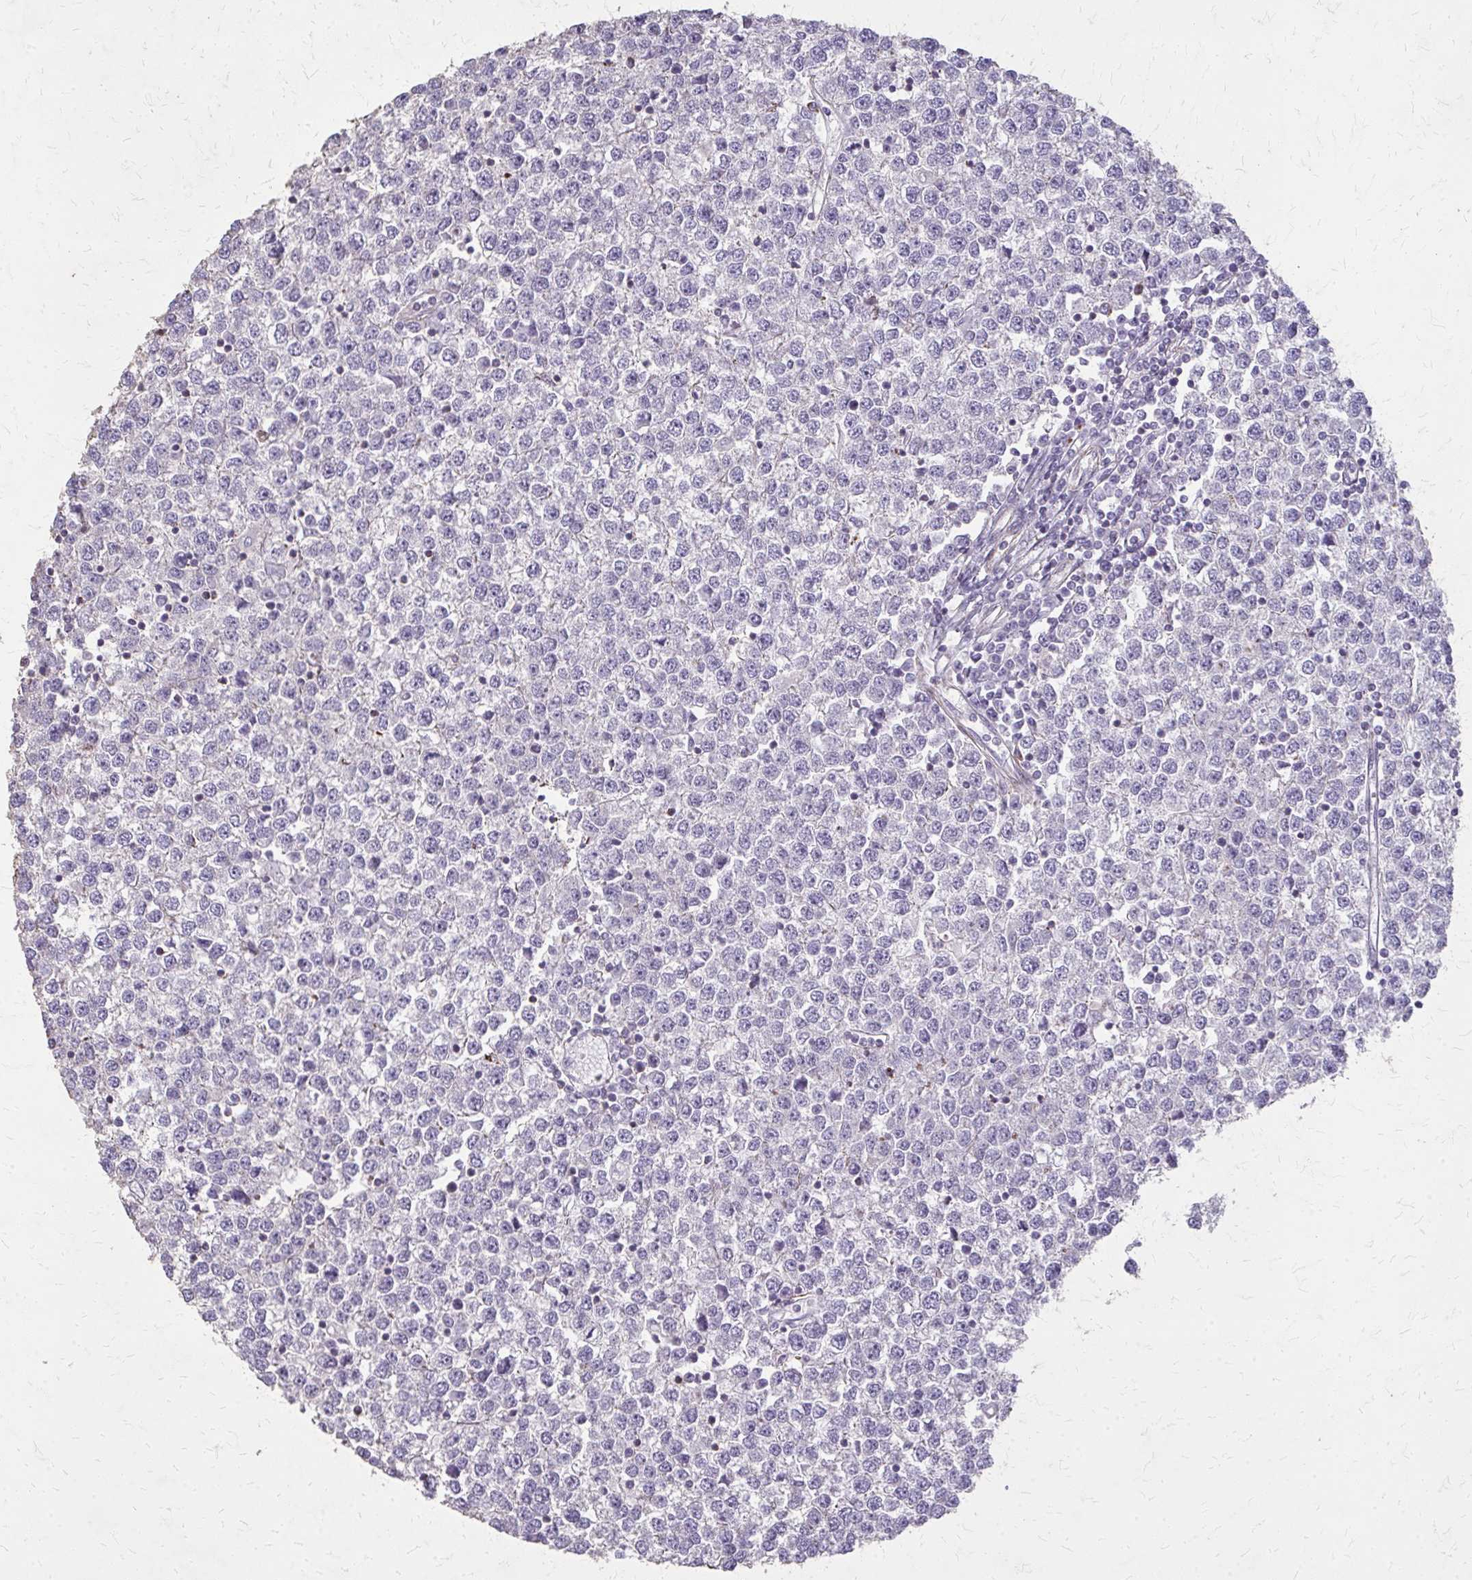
{"staining": {"intensity": "negative", "quantity": "none", "location": "none"}, "tissue": "testis cancer", "cell_type": "Tumor cells", "image_type": "cancer", "snomed": [{"axis": "morphology", "description": "Seminoma, NOS"}, {"axis": "topography", "description": "Testis"}], "caption": "This micrograph is of testis cancer stained with immunohistochemistry to label a protein in brown with the nuclei are counter-stained blue. There is no positivity in tumor cells.", "gene": "TENM4", "patient": {"sex": "male", "age": 65}}